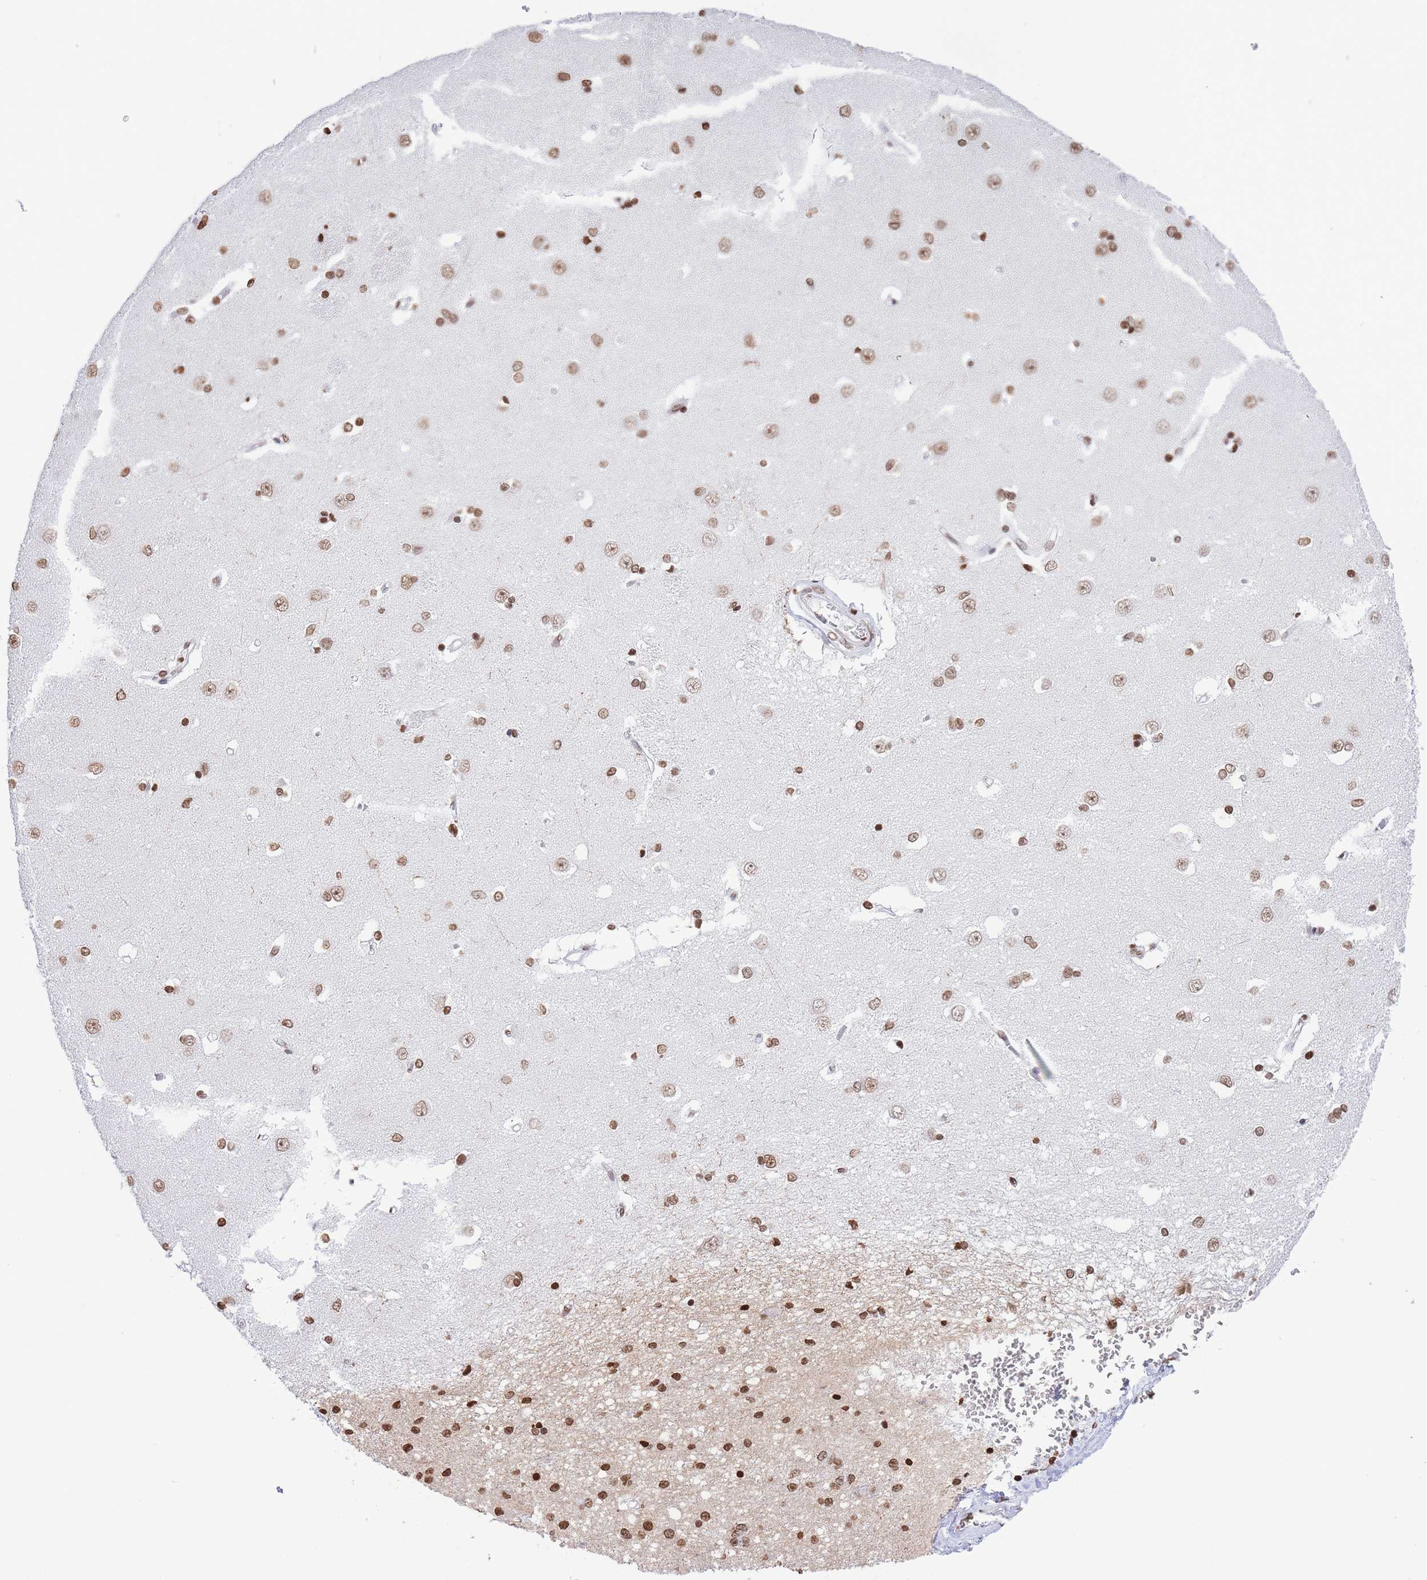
{"staining": {"intensity": "moderate", "quantity": ">75%", "location": "nuclear"}, "tissue": "caudate", "cell_type": "Glial cells", "image_type": "normal", "snomed": [{"axis": "morphology", "description": "Normal tissue, NOS"}, {"axis": "topography", "description": "Lateral ventricle wall"}], "caption": "Moderate nuclear expression for a protein is present in approximately >75% of glial cells of unremarkable caudate using immunohistochemistry (IHC).", "gene": "H2BC10", "patient": {"sex": "male", "age": 37}}